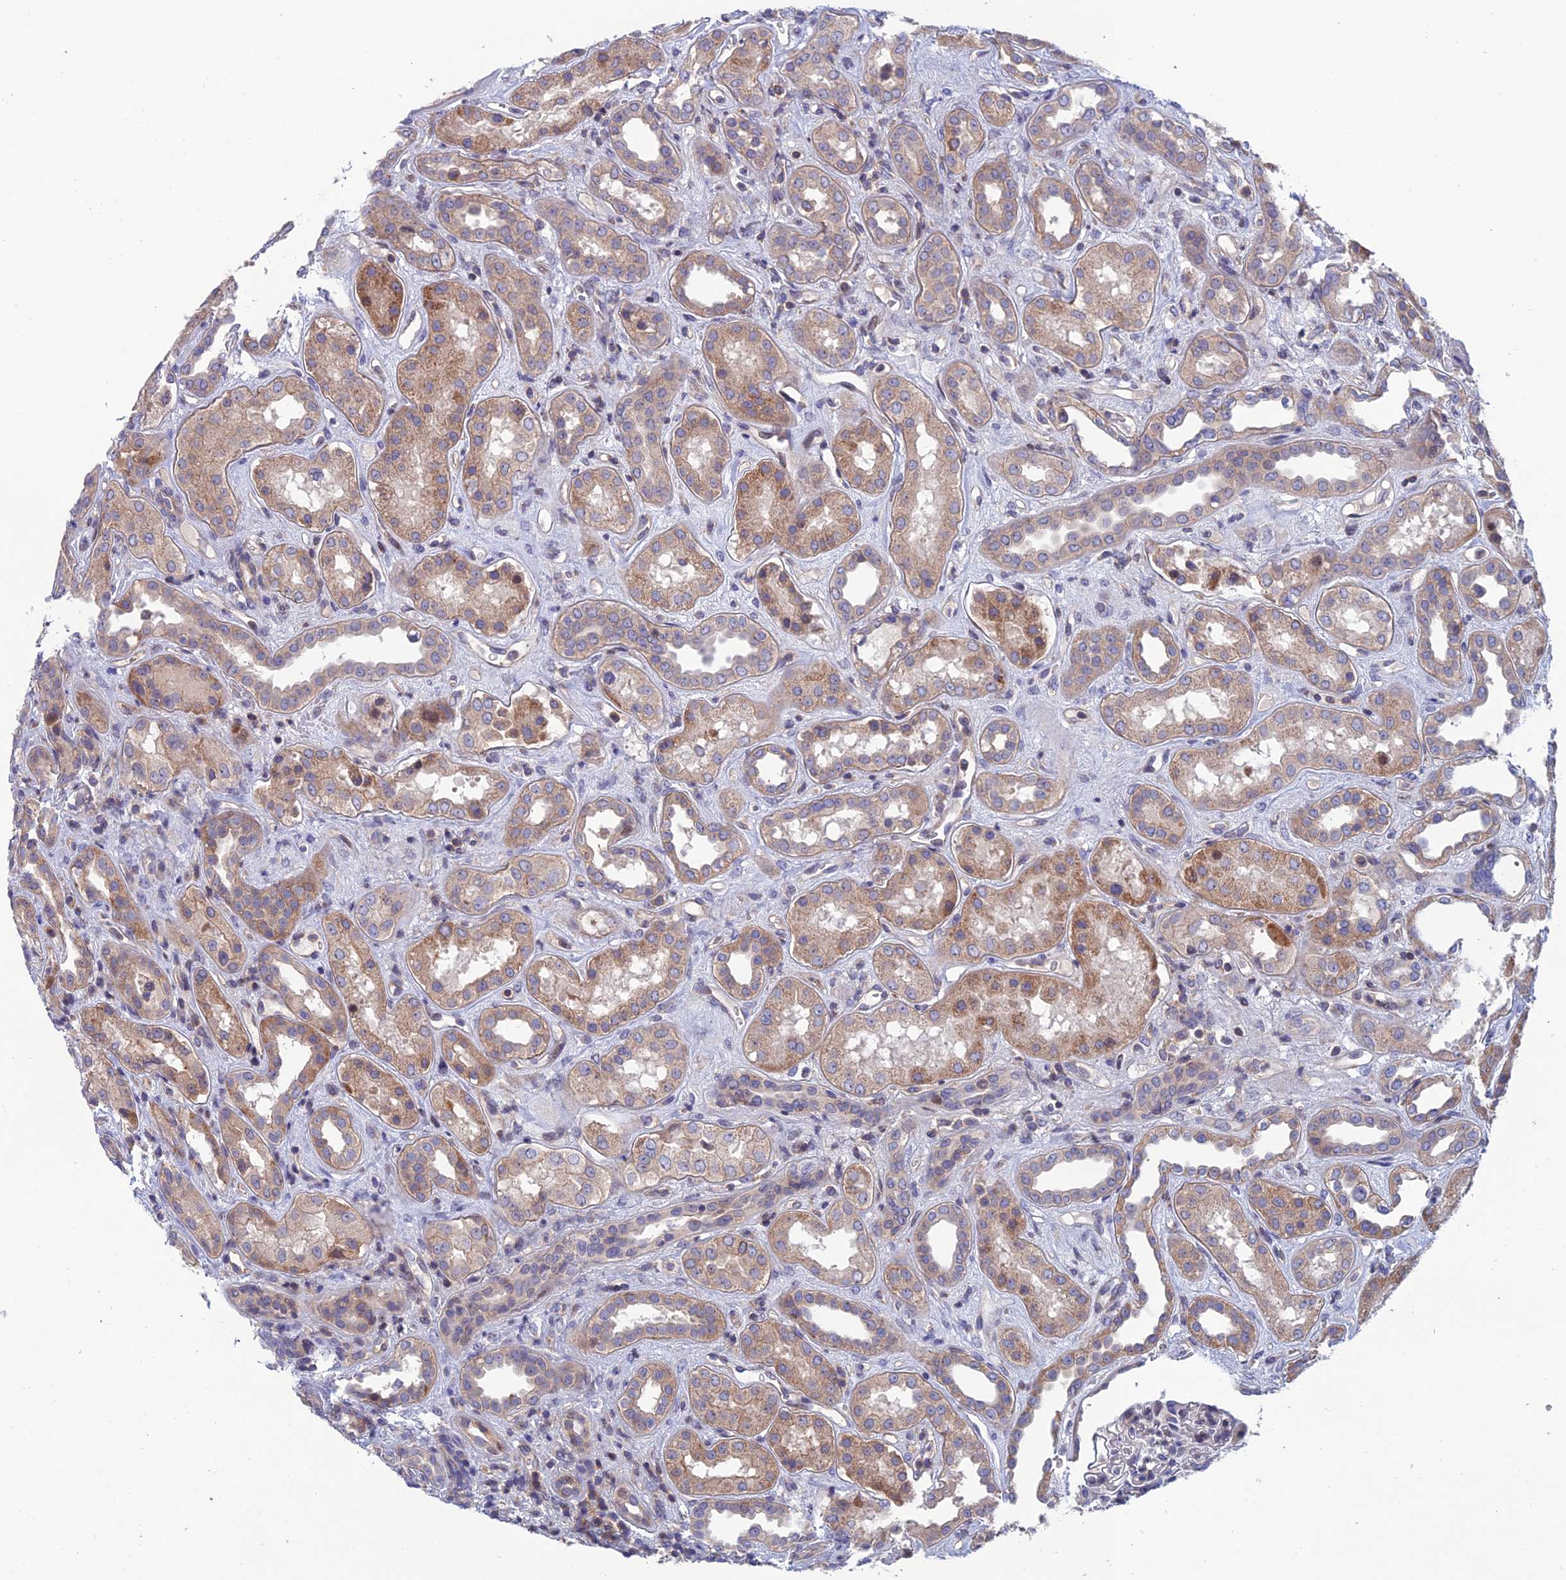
{"staining": {"intensity": "weak", "quantity": "<25%", "location": "cytoplasmic/membranous"}, "tissue": "kidney", "cell_type": "Cells in glomeruli", "image_type": "normal", "snomed": [{"axis": "morphology", "description": "Normal tissue, NOS"}, {"axis": "topography", "description": "Kidney"}], "caption": "Photomicrograph shows no significant protein positivity in cells in glomeruli of normal kidney.", "gene": "USP37", "patient": {"sex": "male", "age": 59}}